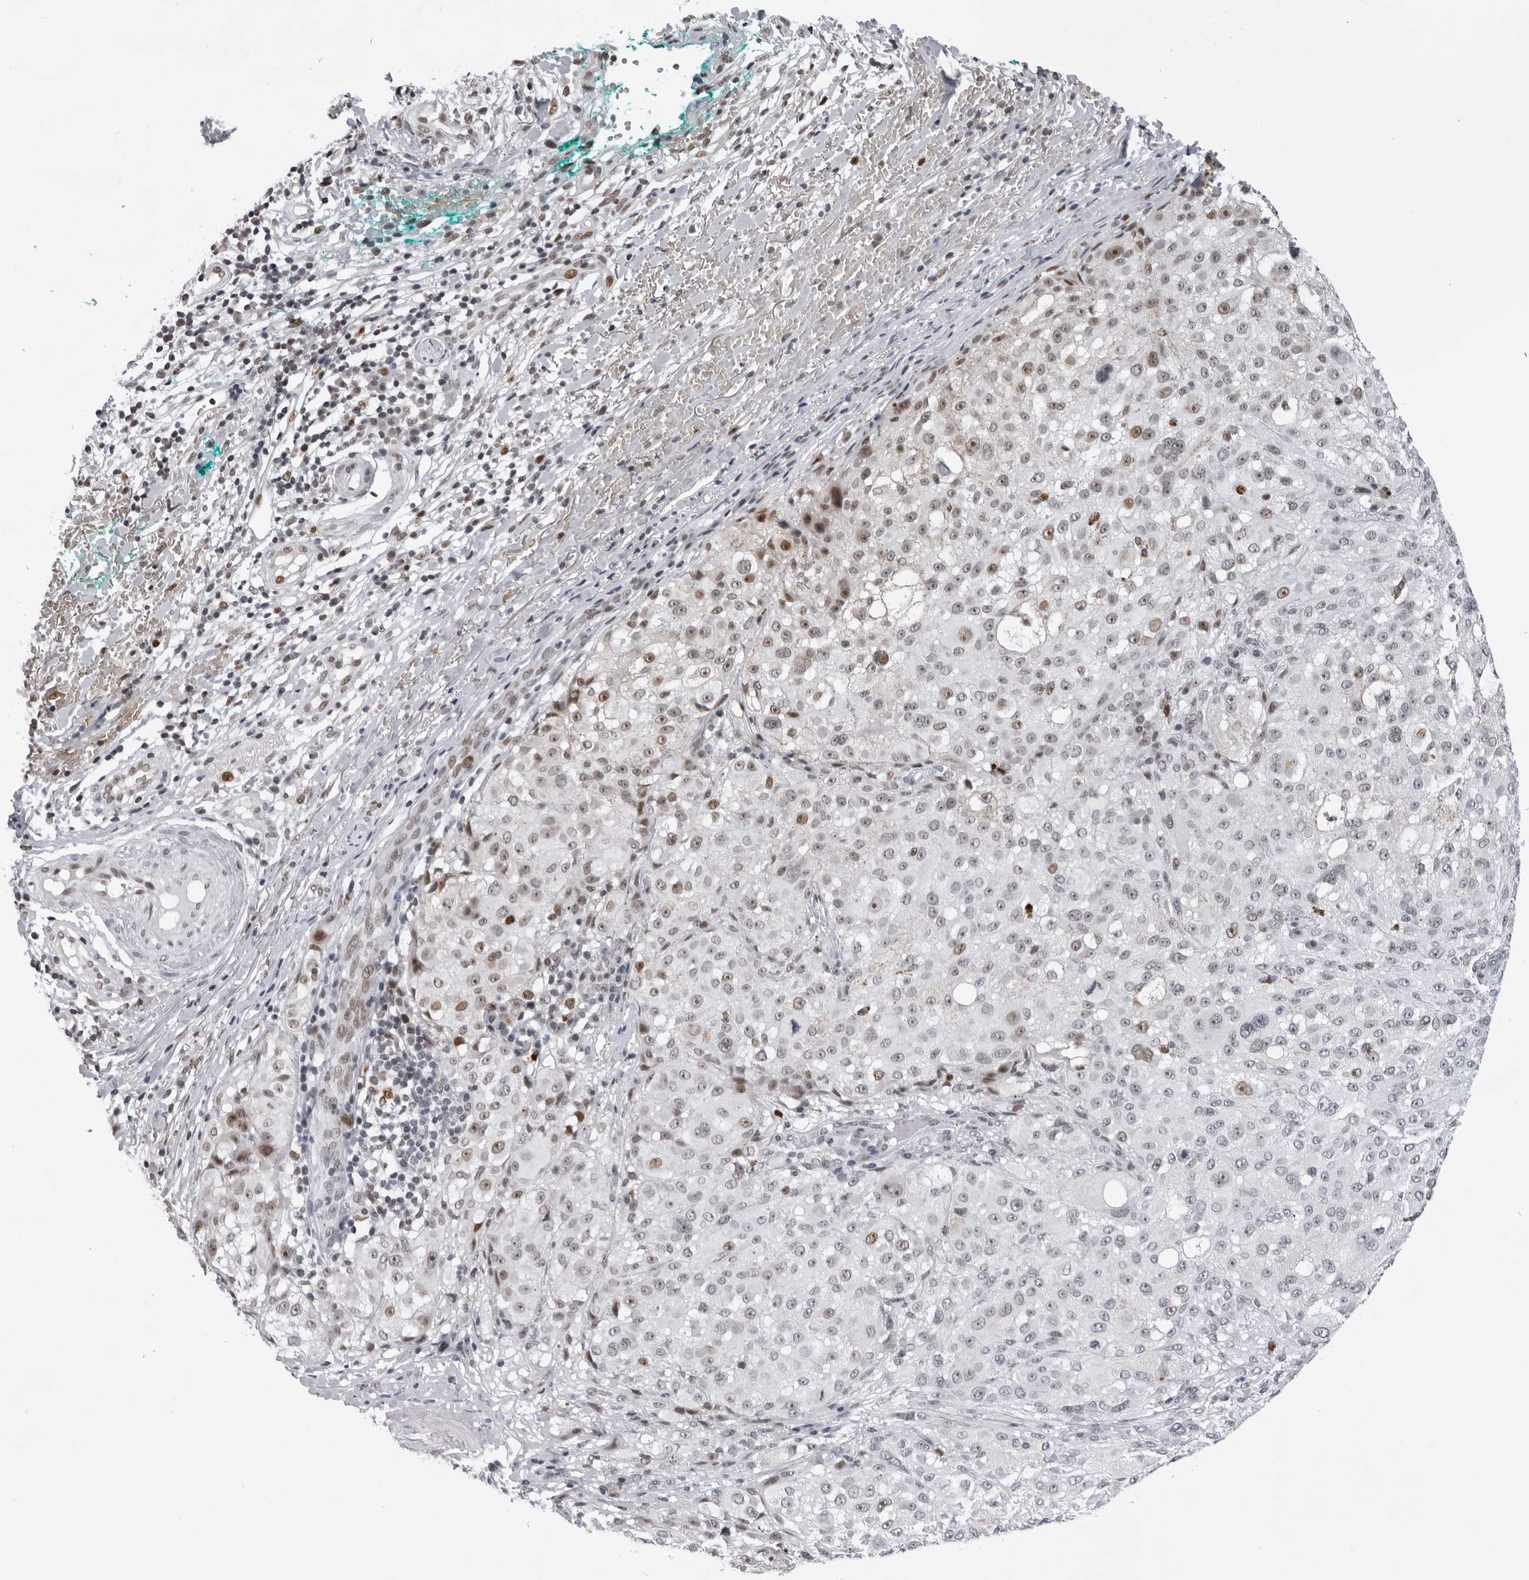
{"staining": {"intensity": "moderate", "quantity": "<25%", "location": "nuclear"}, "tissue": "melanoma", "cell_type": "Tumor cells", "image_type": "cancer", "snomed": [{"axis": "morphology", "description": "Necrosis, NOS"}, {"axis": "morphology", "description": "Malignant melanoma, NOS"}, {"axis": "topography", "description": "Skin"}], "caption": "Immunohistochemistry (DAB (3,3'-diaminobenzidine)) staining of malignant melanoma demonstrates moderate nuclear protein staining in about <25% of tumor cells.", "gene": "USP1", "patient": {"sex": "female", "age": 87}}